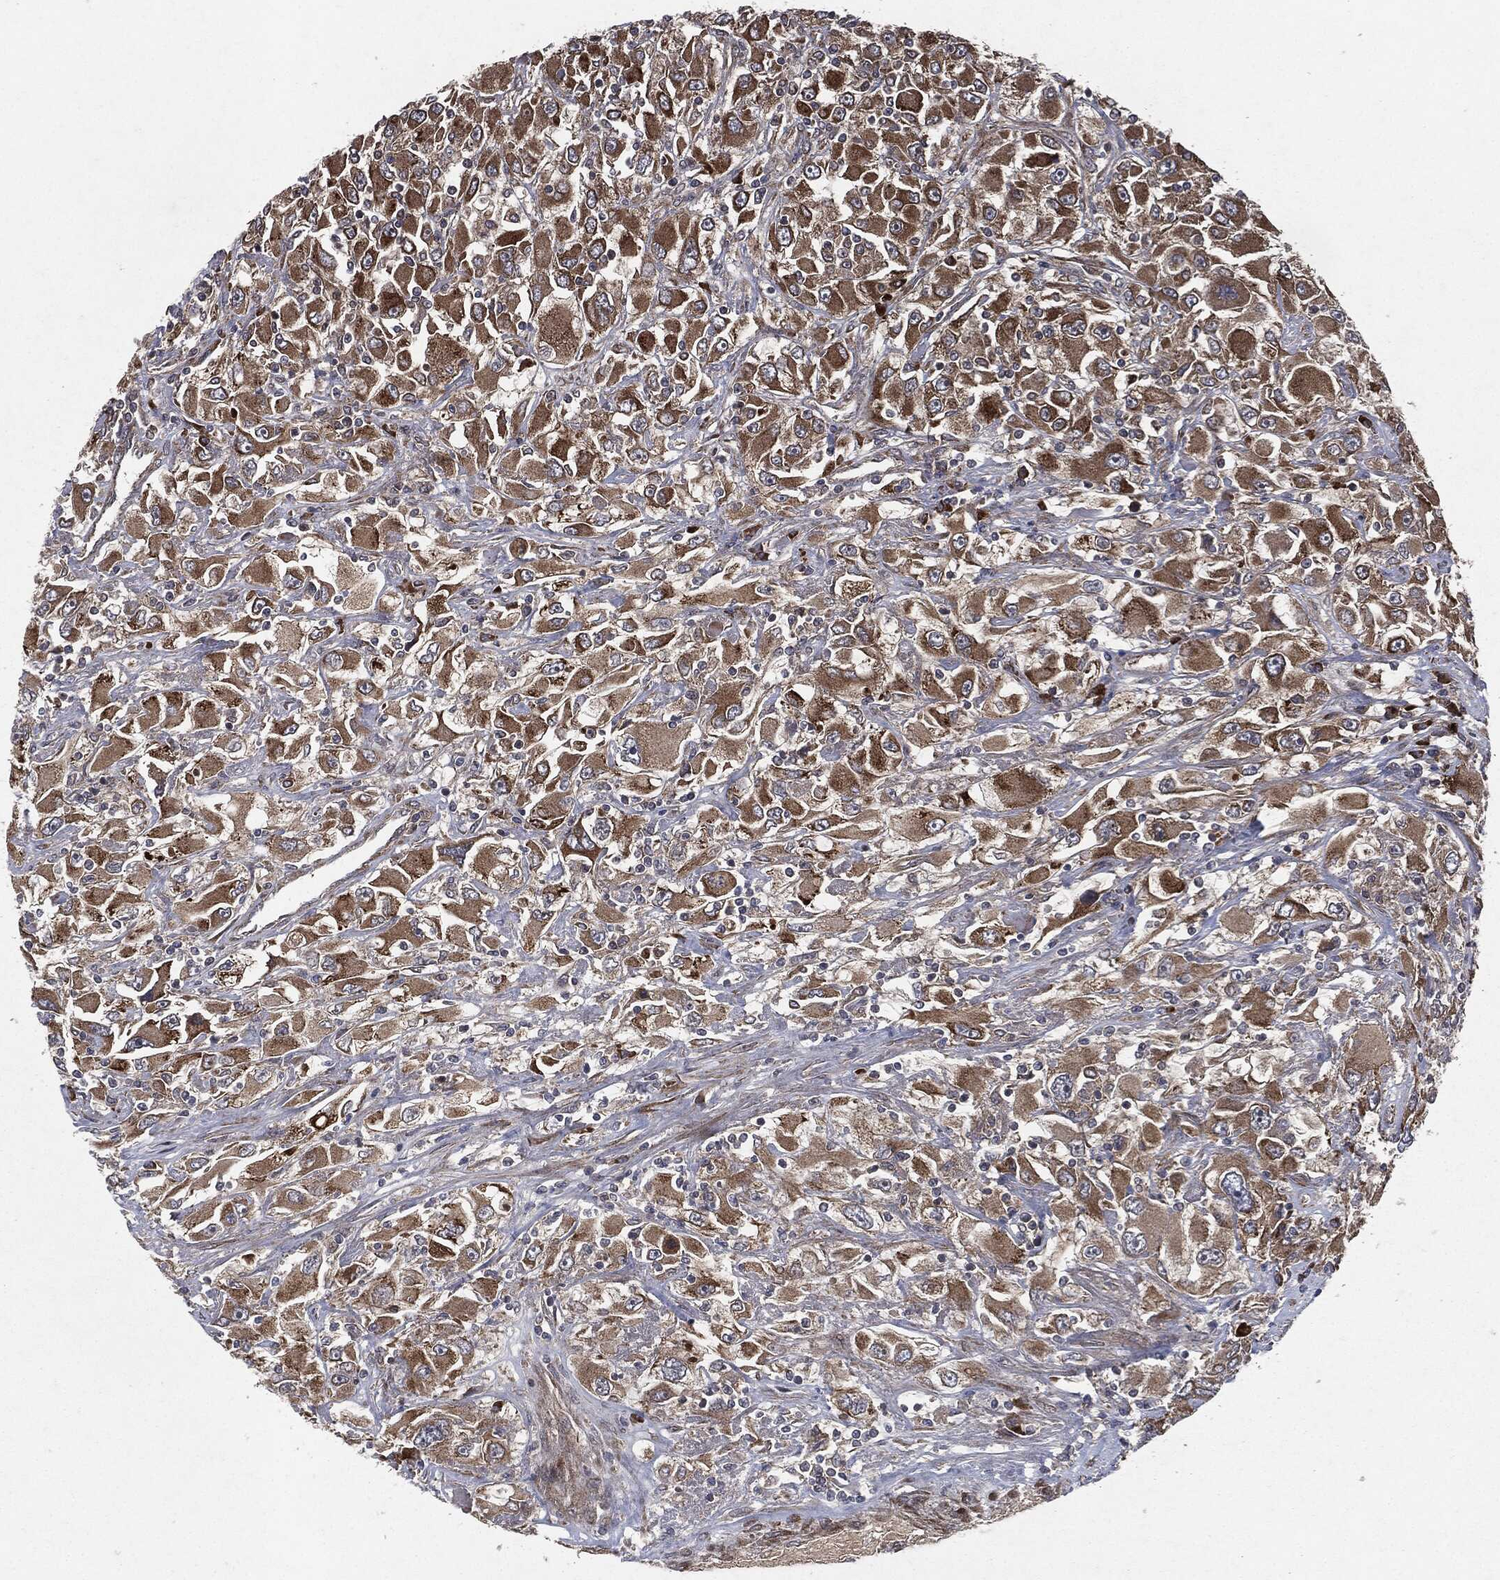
{"staining": {"intensity": "strong", "quantity": "25%-75%", "location": "cytoplasmic/membranous"}, "tissue": "renal cancer", "cell_type": "Tumor cells", "image_type": "cancer", "snomed": [{"axis": "morphology", "description": "Adenocarcinoma, NOS"}, {"axis": "topography", "description": "Kidney"}], "caption": "Human renal cancer (adenocarcinoma) stained for a protein (brown) displays strong cytoplasmic/membranous positive positivity in approximately 25%-75% of tumor cells.", "gene": "RAF1", "patient": {"sex": "female", "age": 52}}